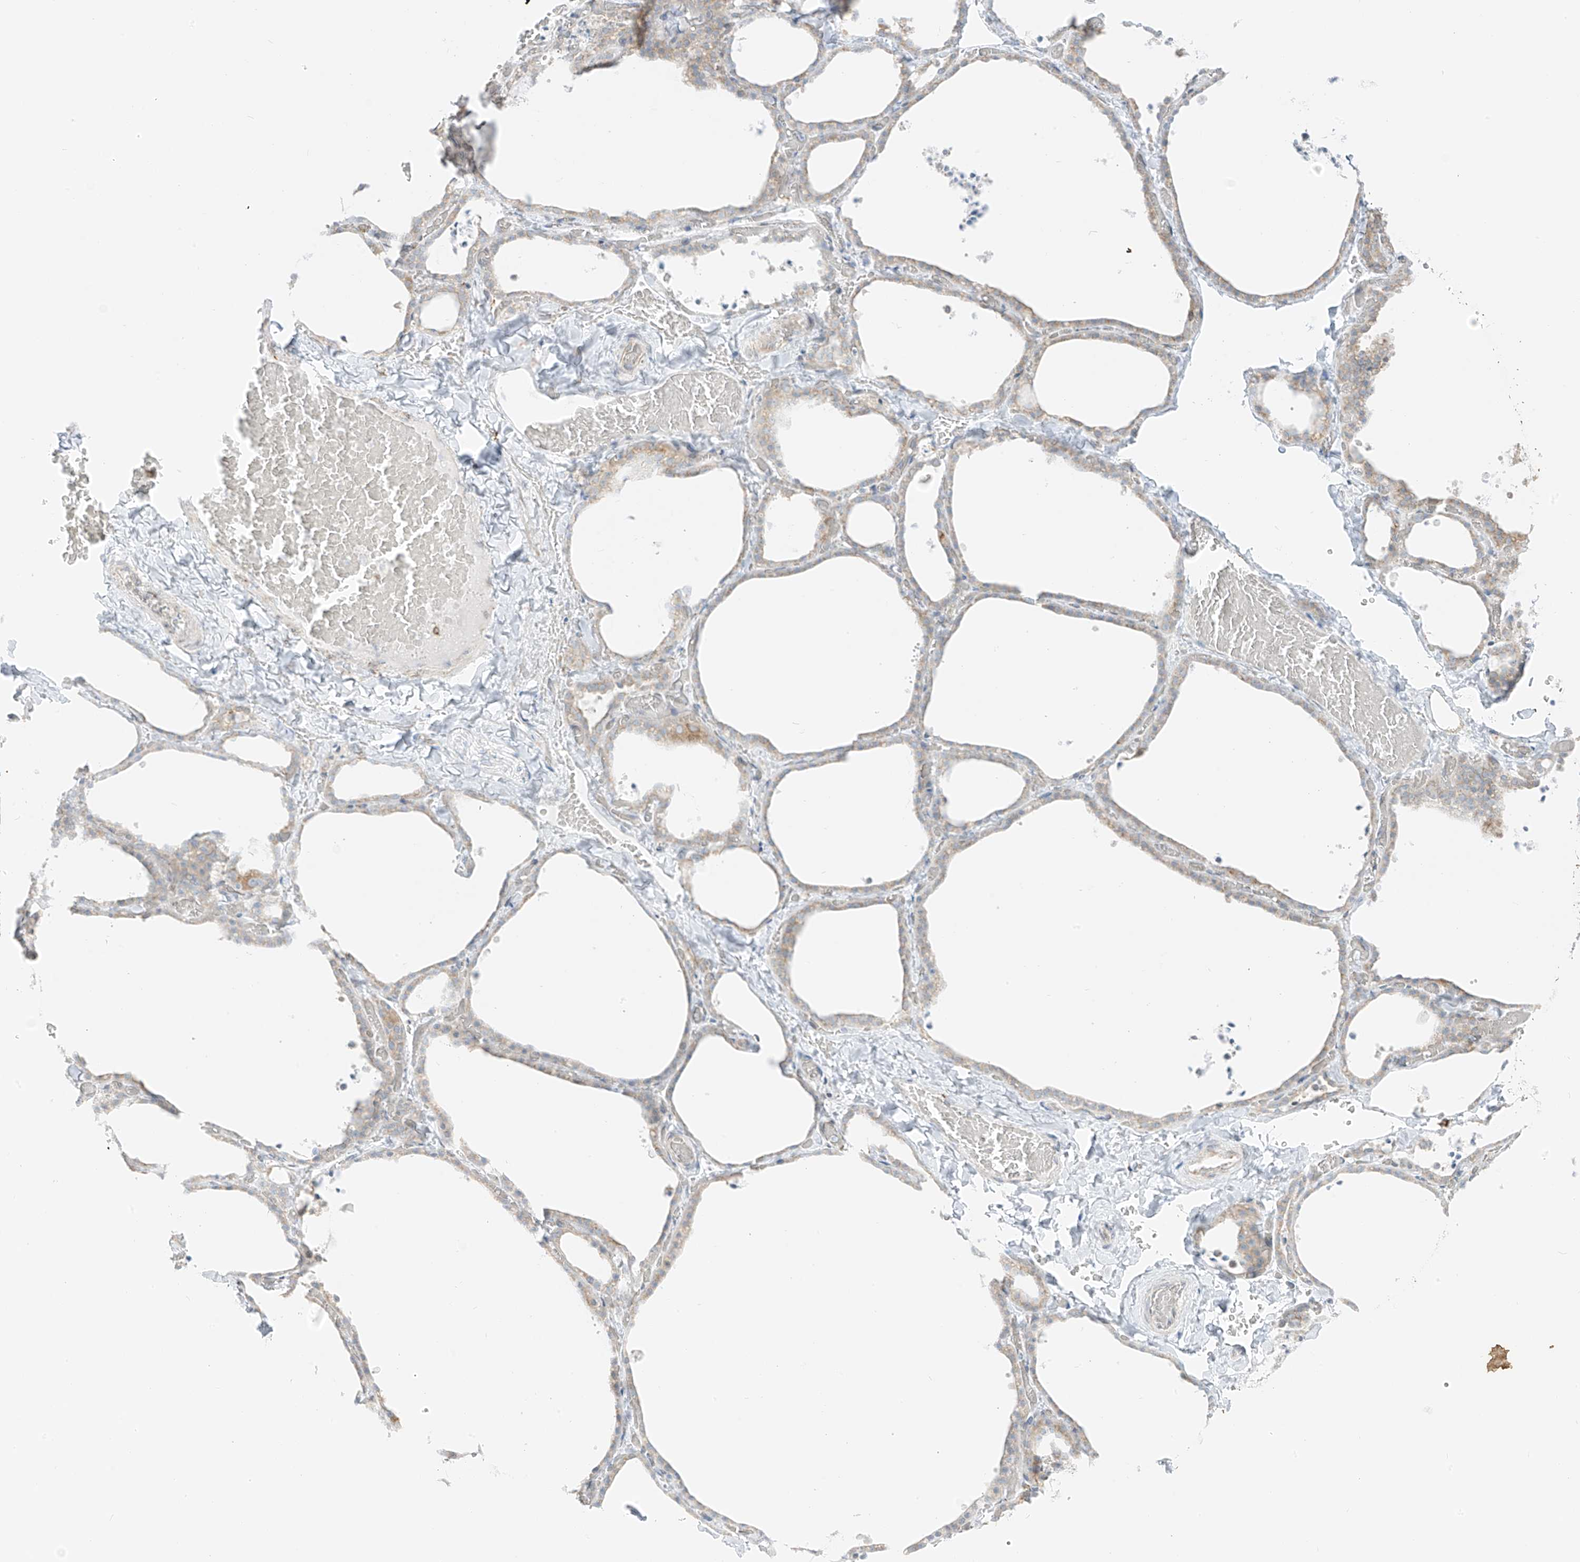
{"staining": {"intensity": "weak", "quantity": "25%-75%", "location": "cytoplasmic/membranous"}, "tissue": "thyroid gland", "cell_type": "Glandular cells", "image_type": "normal", "snomed": [{"axis": "morphology", "description": "Normal tissue, NOS"}, {"axis": "topography", "description": "Thyroid gland"}], "caption": "Unremarkable thyroid gland was stained to show a protein in brown. There is low levels of weak cytoplasmic/membranous expression in approximately 25%-75% of glandular cells. The staining is performed using DAB (3,3'-diaminobenzidine) brown chromogen to label protein expression. The nuclei are counter-stained blue using hematoxylin.", "gene": "LRRC59", "patient": {"sex": "female", "age": 22}}